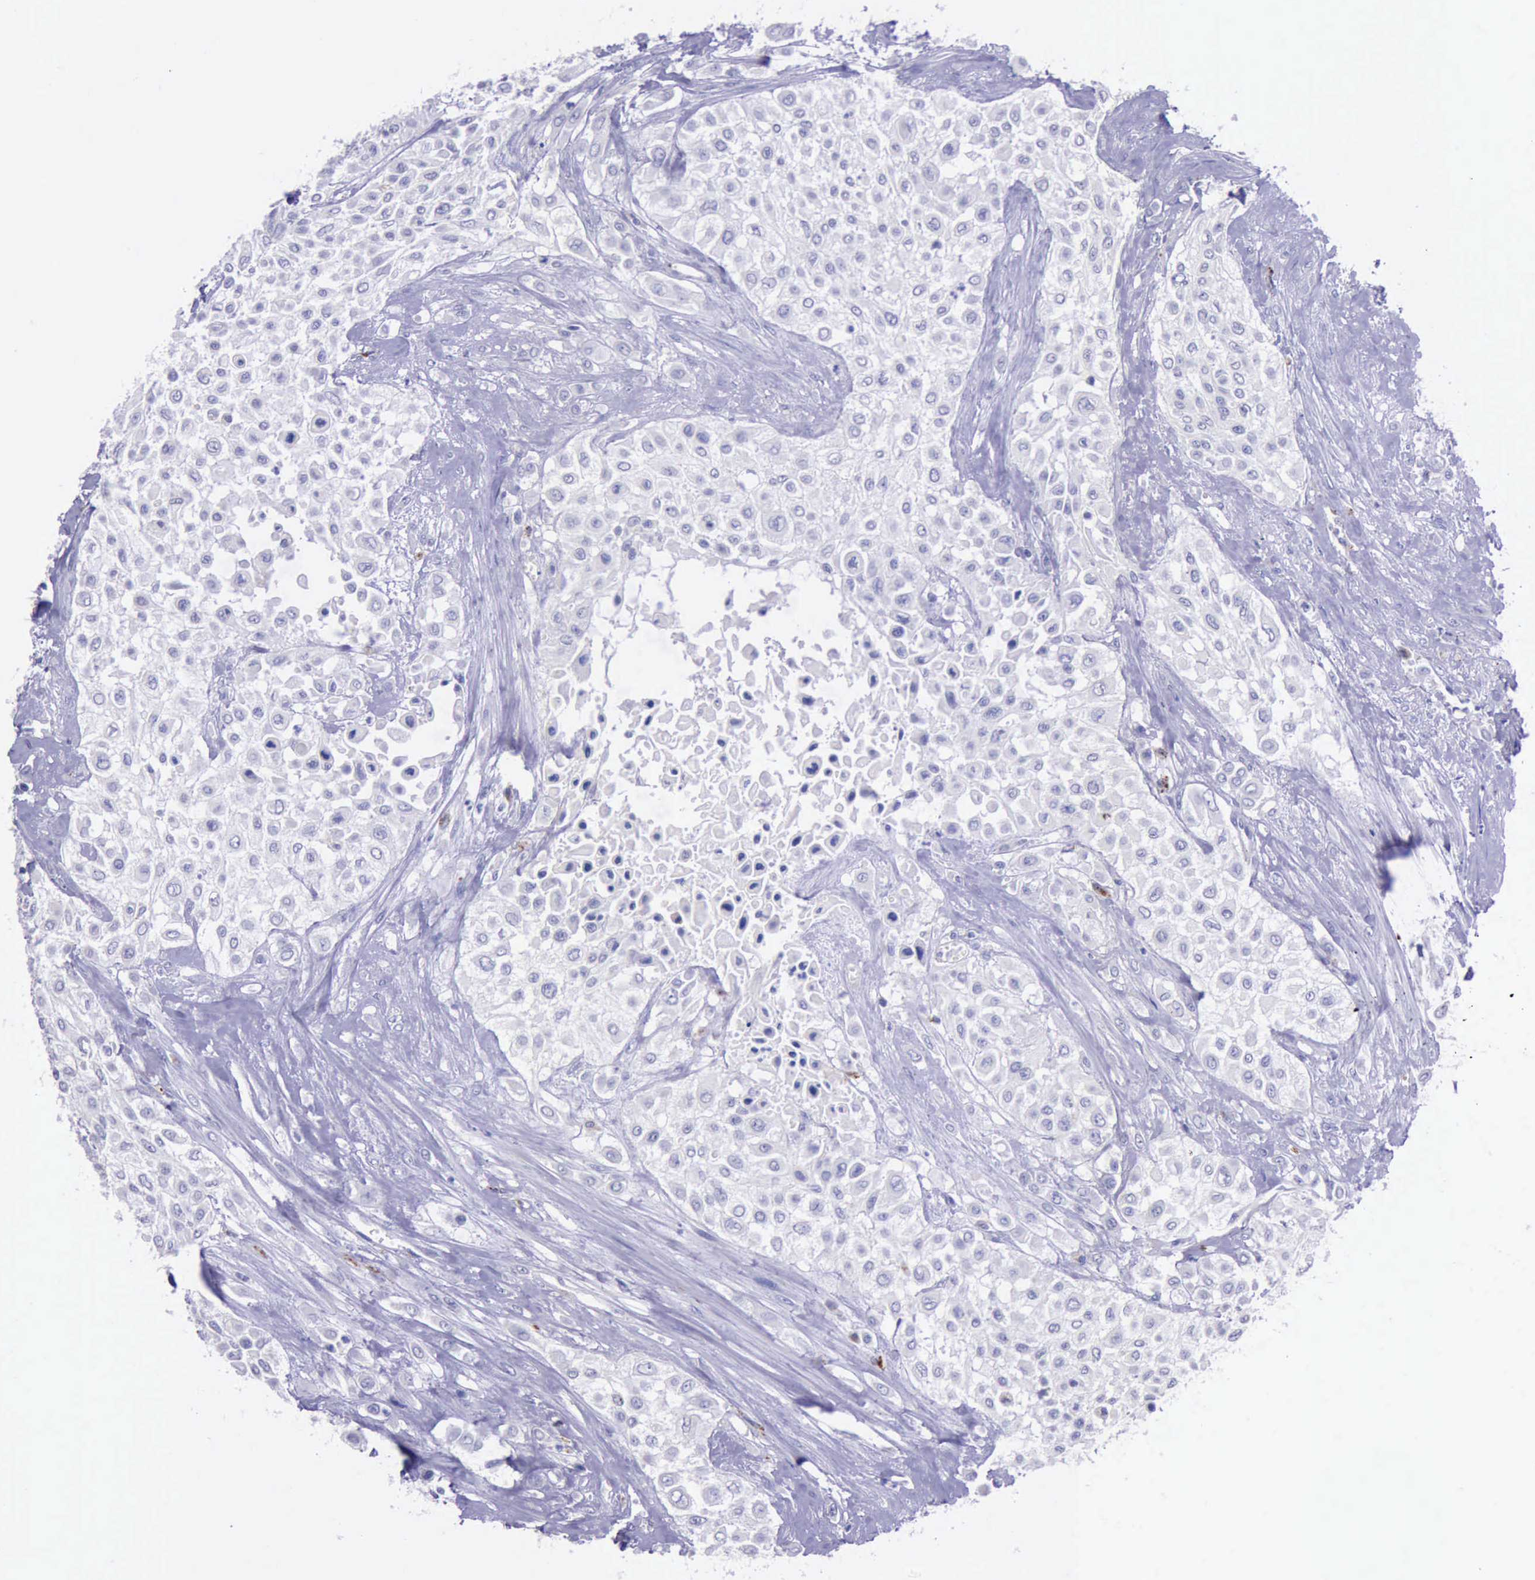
{"staining": {"intensity": "negative", "quantity": "none", "location": "none"}, "tissue": "urothelial cancer", "cell_type": "Tumor cells", "image_type": "cancer", "snomed": [{"axis": "morphology", "description": "Urothelial carcinoma, High grade"}, {"axis": "topography", "description": "Urinary bladder"}], "caption": "Immunohistochemistry (IHC) of urothelial carcinoma (high-grade) shows no staining in tumor cells.", "gene": "GLA", "patient": {"sex": "male", "age": 57}}